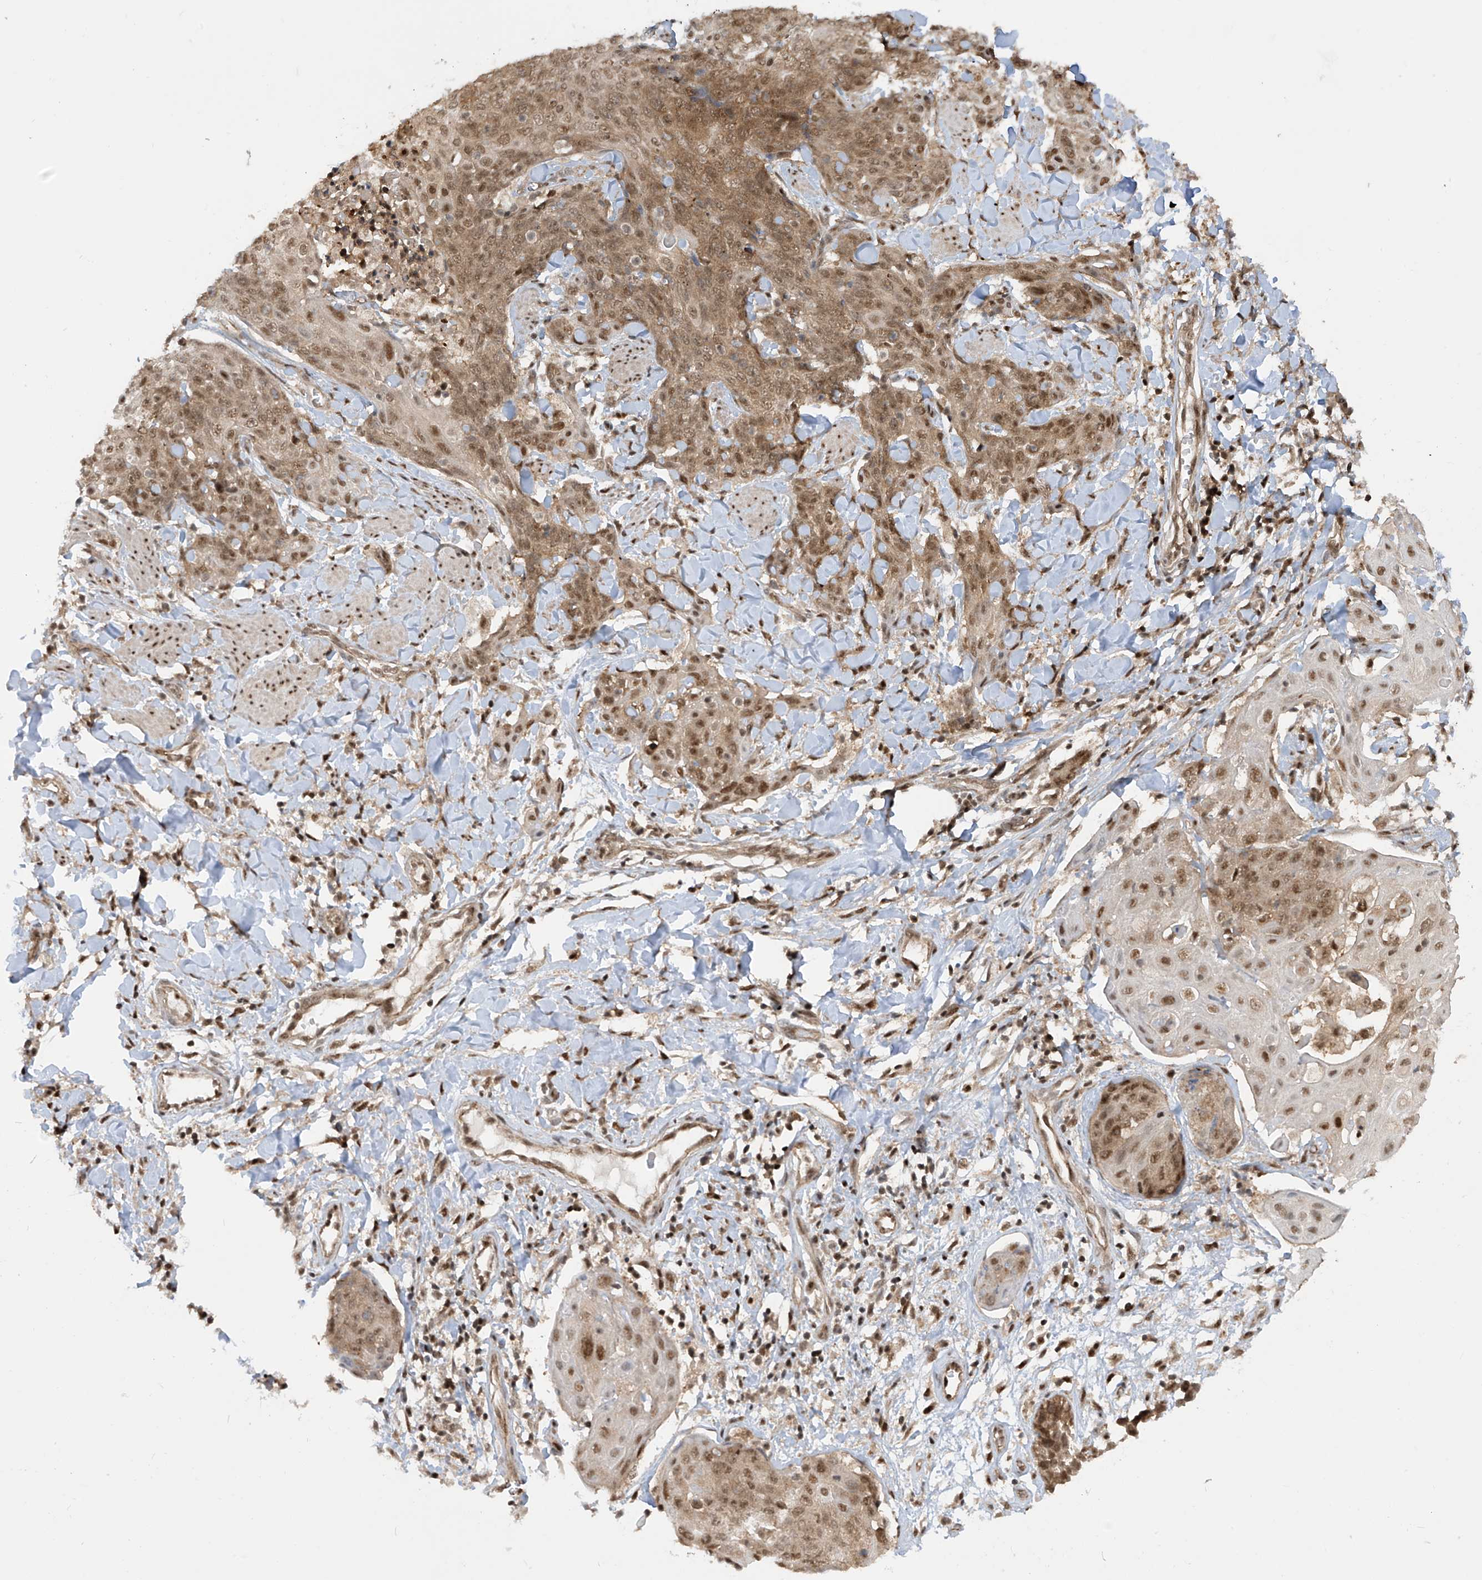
{"staining": {"intensity": "moderate", "quantity": ">75%", "location": "cytoplasmic/membranous,nuclear"}, "tissue": "skin cancer", "cell_type": "Tumor cells", "image_type": "cancer", "snomed": [{"axis": "morphology", "description": "Squamous cell carcinoma, NOS"}, {"axis": "topography", "description": "Skin"}, {"axis": "topography", "description": "Vulva"}], "caption": "Immunohistochemistry histopathology image of neoplastic tissue: human skin squamous cell carcinoma stained using IHC exhibits medium levels of moderate protein expression localized specifically in the cytoplasmic/membranous and nuclear of tumor cells, appearing as a cytoplasmic/membranous and nuclear brown color.", "gene": "LAGE3", "patient": {"sex": "female", "age": 85}}